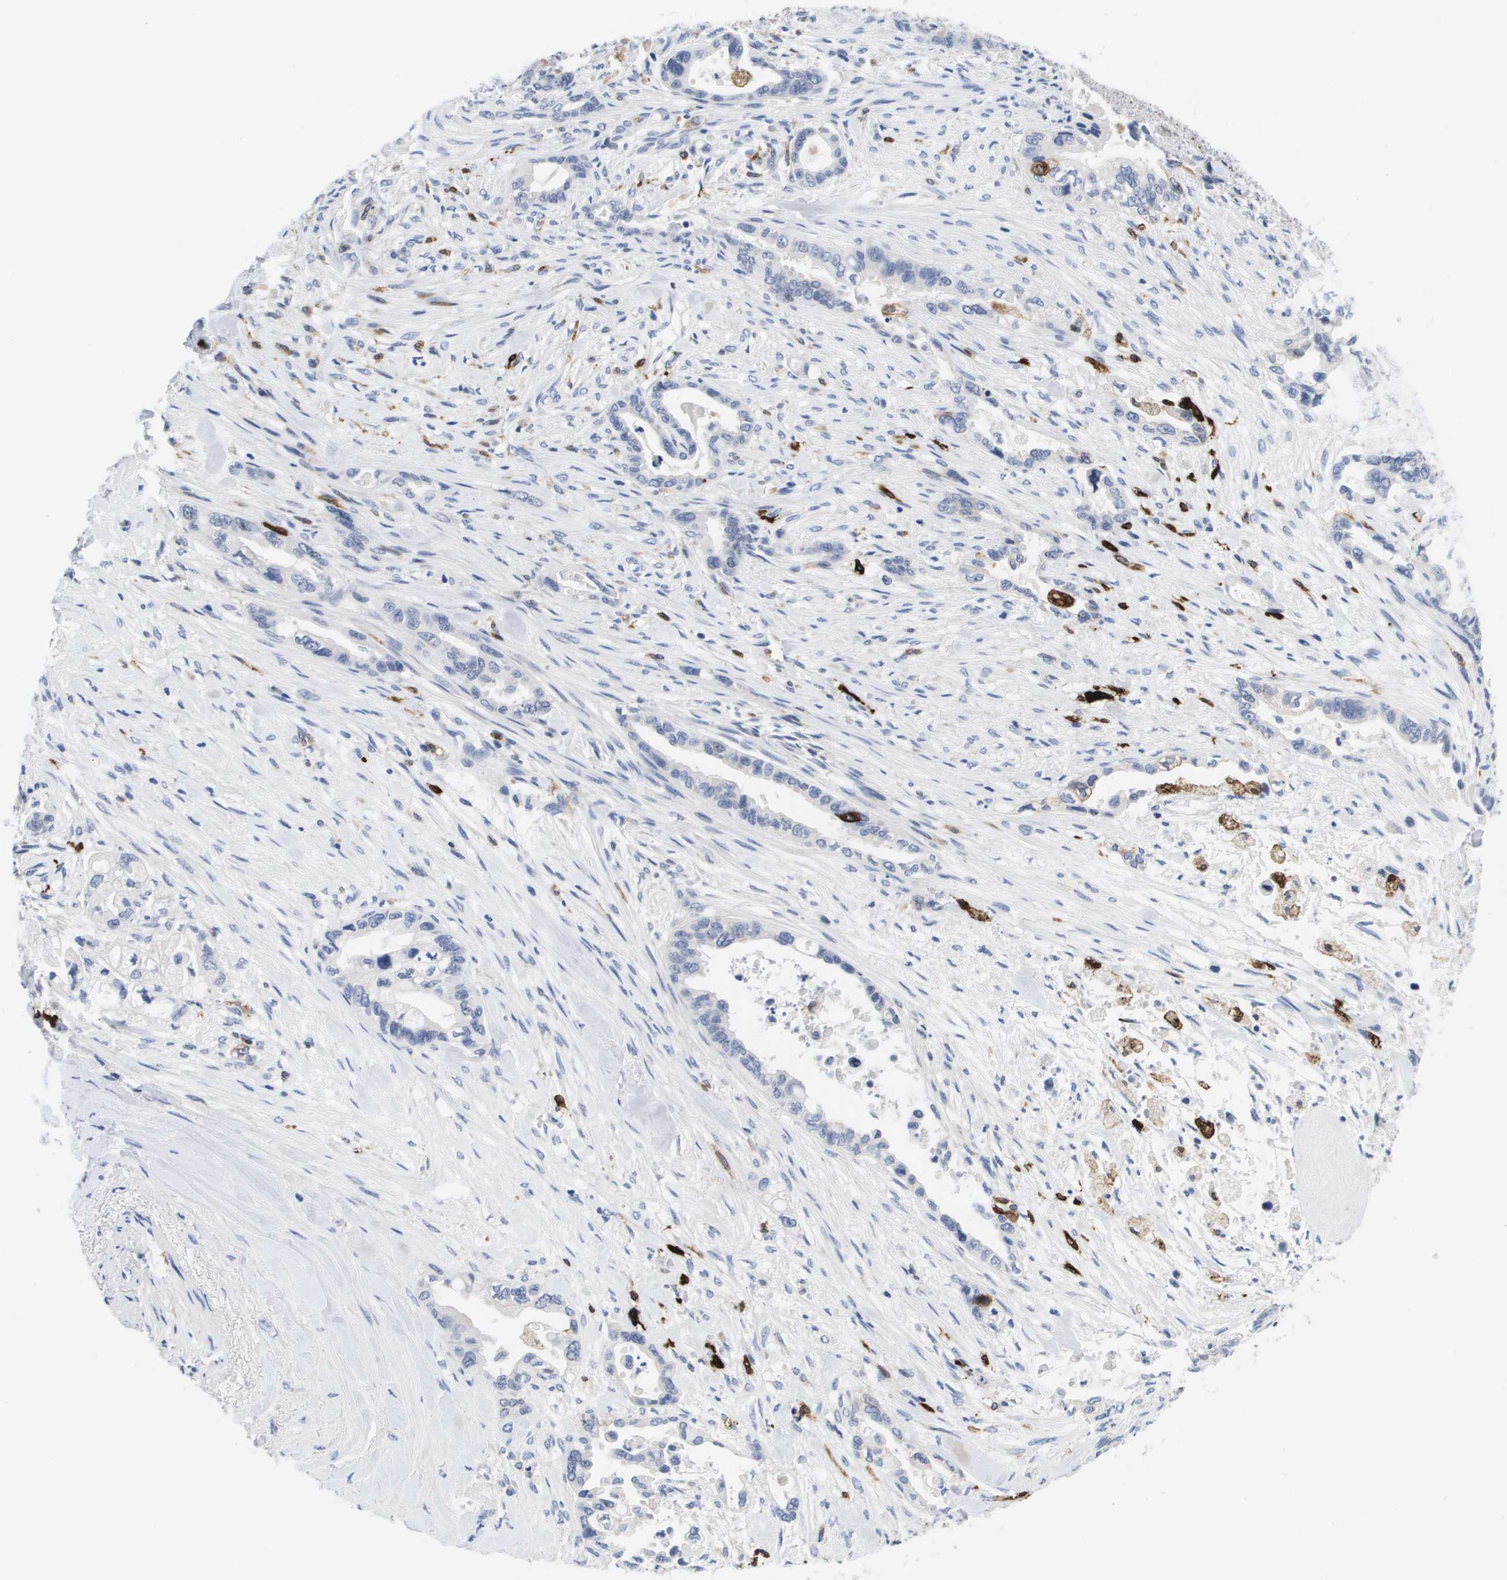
{"staining": {"intensity": "negative", "quantity": "none", "location": "none"}, "tissue": "pancreatic cancer", "cell_type": "Tumor cells", "image_type": "cancer", "snomed": [{"axis": "morphology", "description": "Adenocarcinoma, NOS"}, {"axis": "topography", "description": "Pancreas"}], "caption": "Immunohistochemistry of human pancreatic cancer displays no staining in tumor cells.", "gene": "HMOX1", "patient": {"sex": "male", "age": 70}}